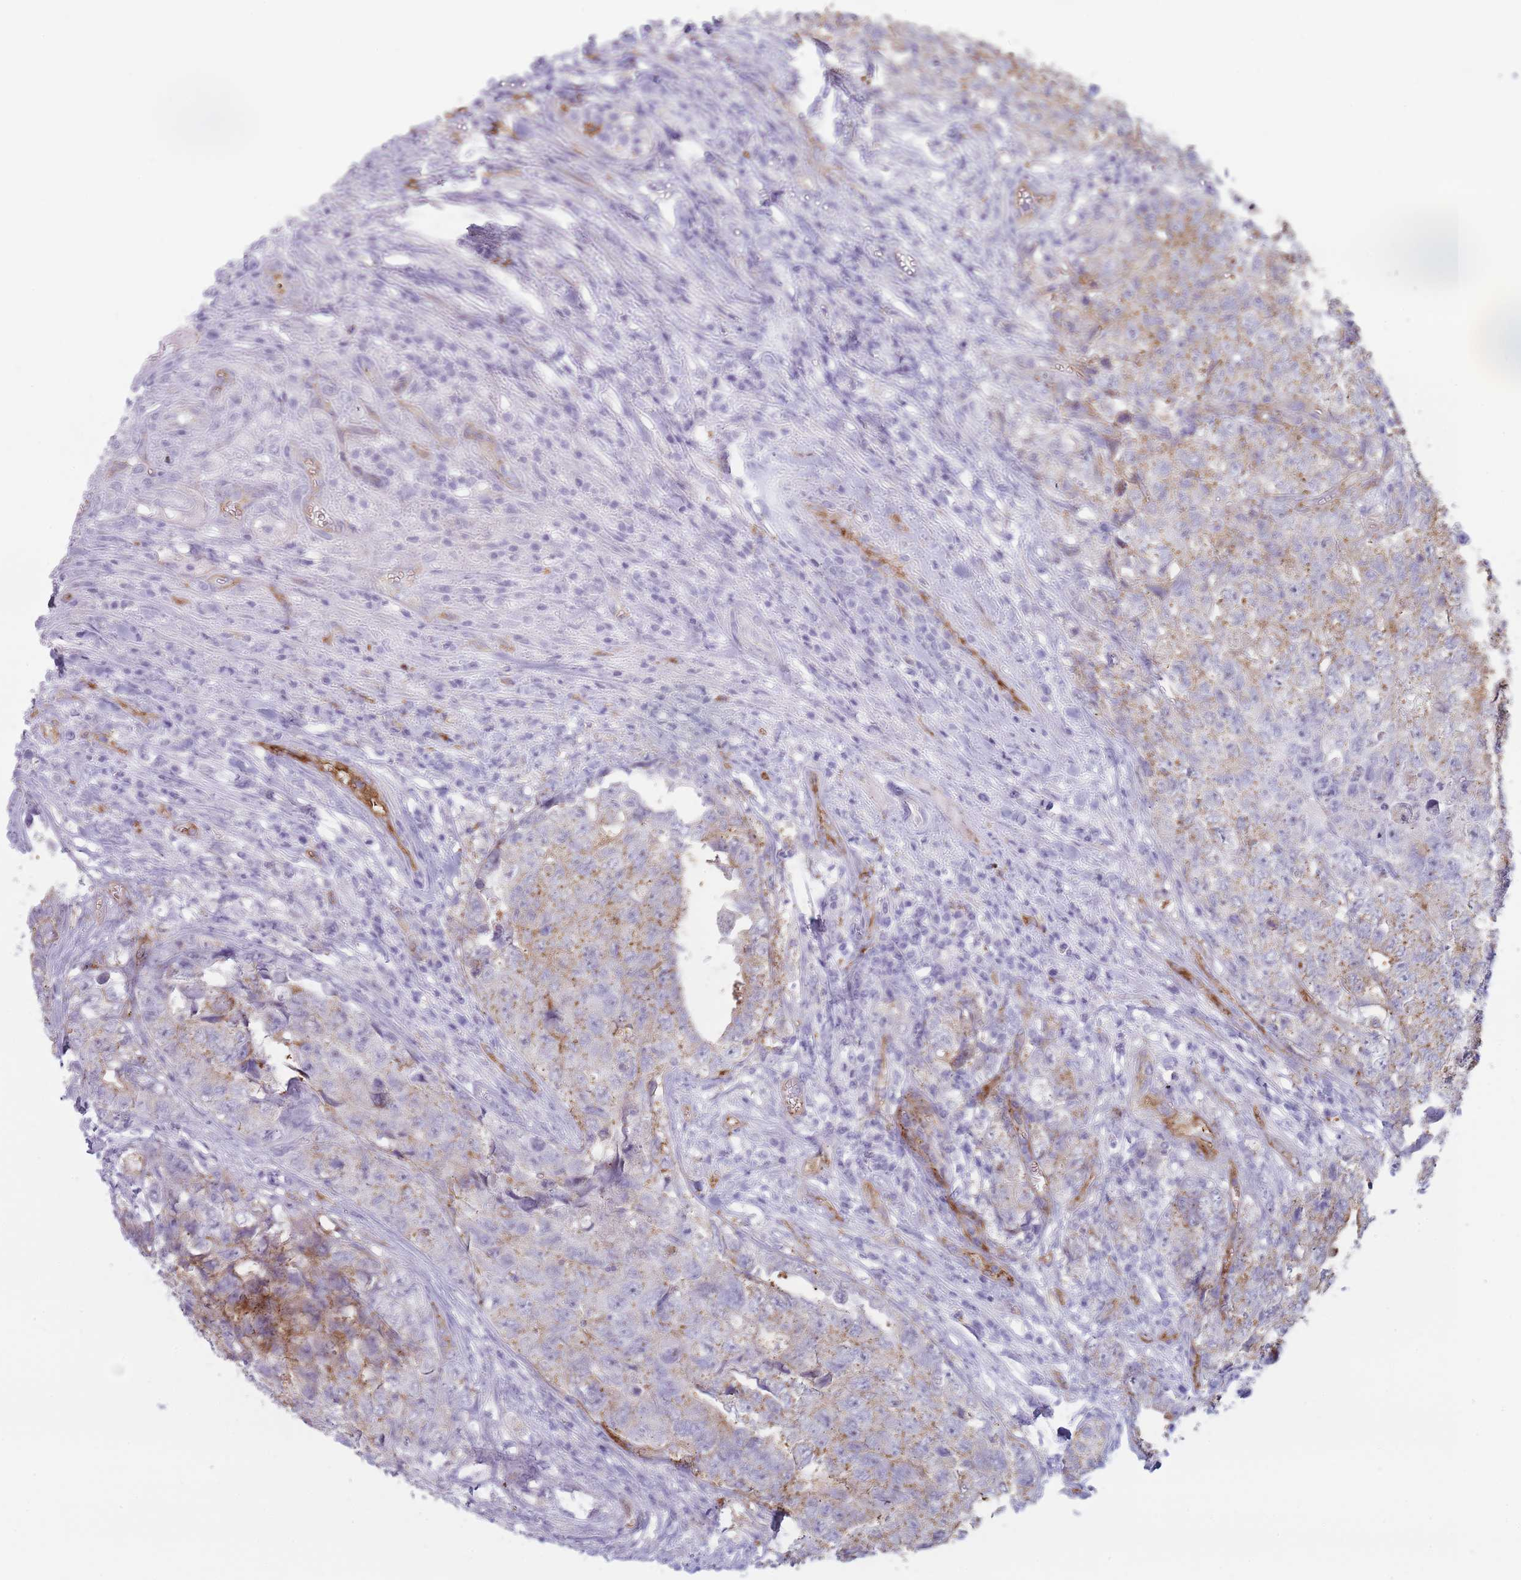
{"staining": {"intensity": "weak", "quantity": "25%-75%", "location": "cytoplasmic/membranous"}, "tissue": "testis cancer", "cell_type": "Tumor cells", "image_type": "cancer", "snomed": [{"axis": "morphology", "description": "Carcinoma, Embryonal, NOS"}, {"axis": "topography", "description": "Testis"}], "caption": "Embryonal carcinoma (testis) was stained to show a protein in brown. There is low levels of weak cytoplasmic/membranous expression in approximately 25%-75% of tumor cells. (DAB (3,3'-diaminobenzidine) IHC with brightfield microscopy, high magnification).", "gene": "UTP14A", "patient": {"sex": "male", "age": 31}}